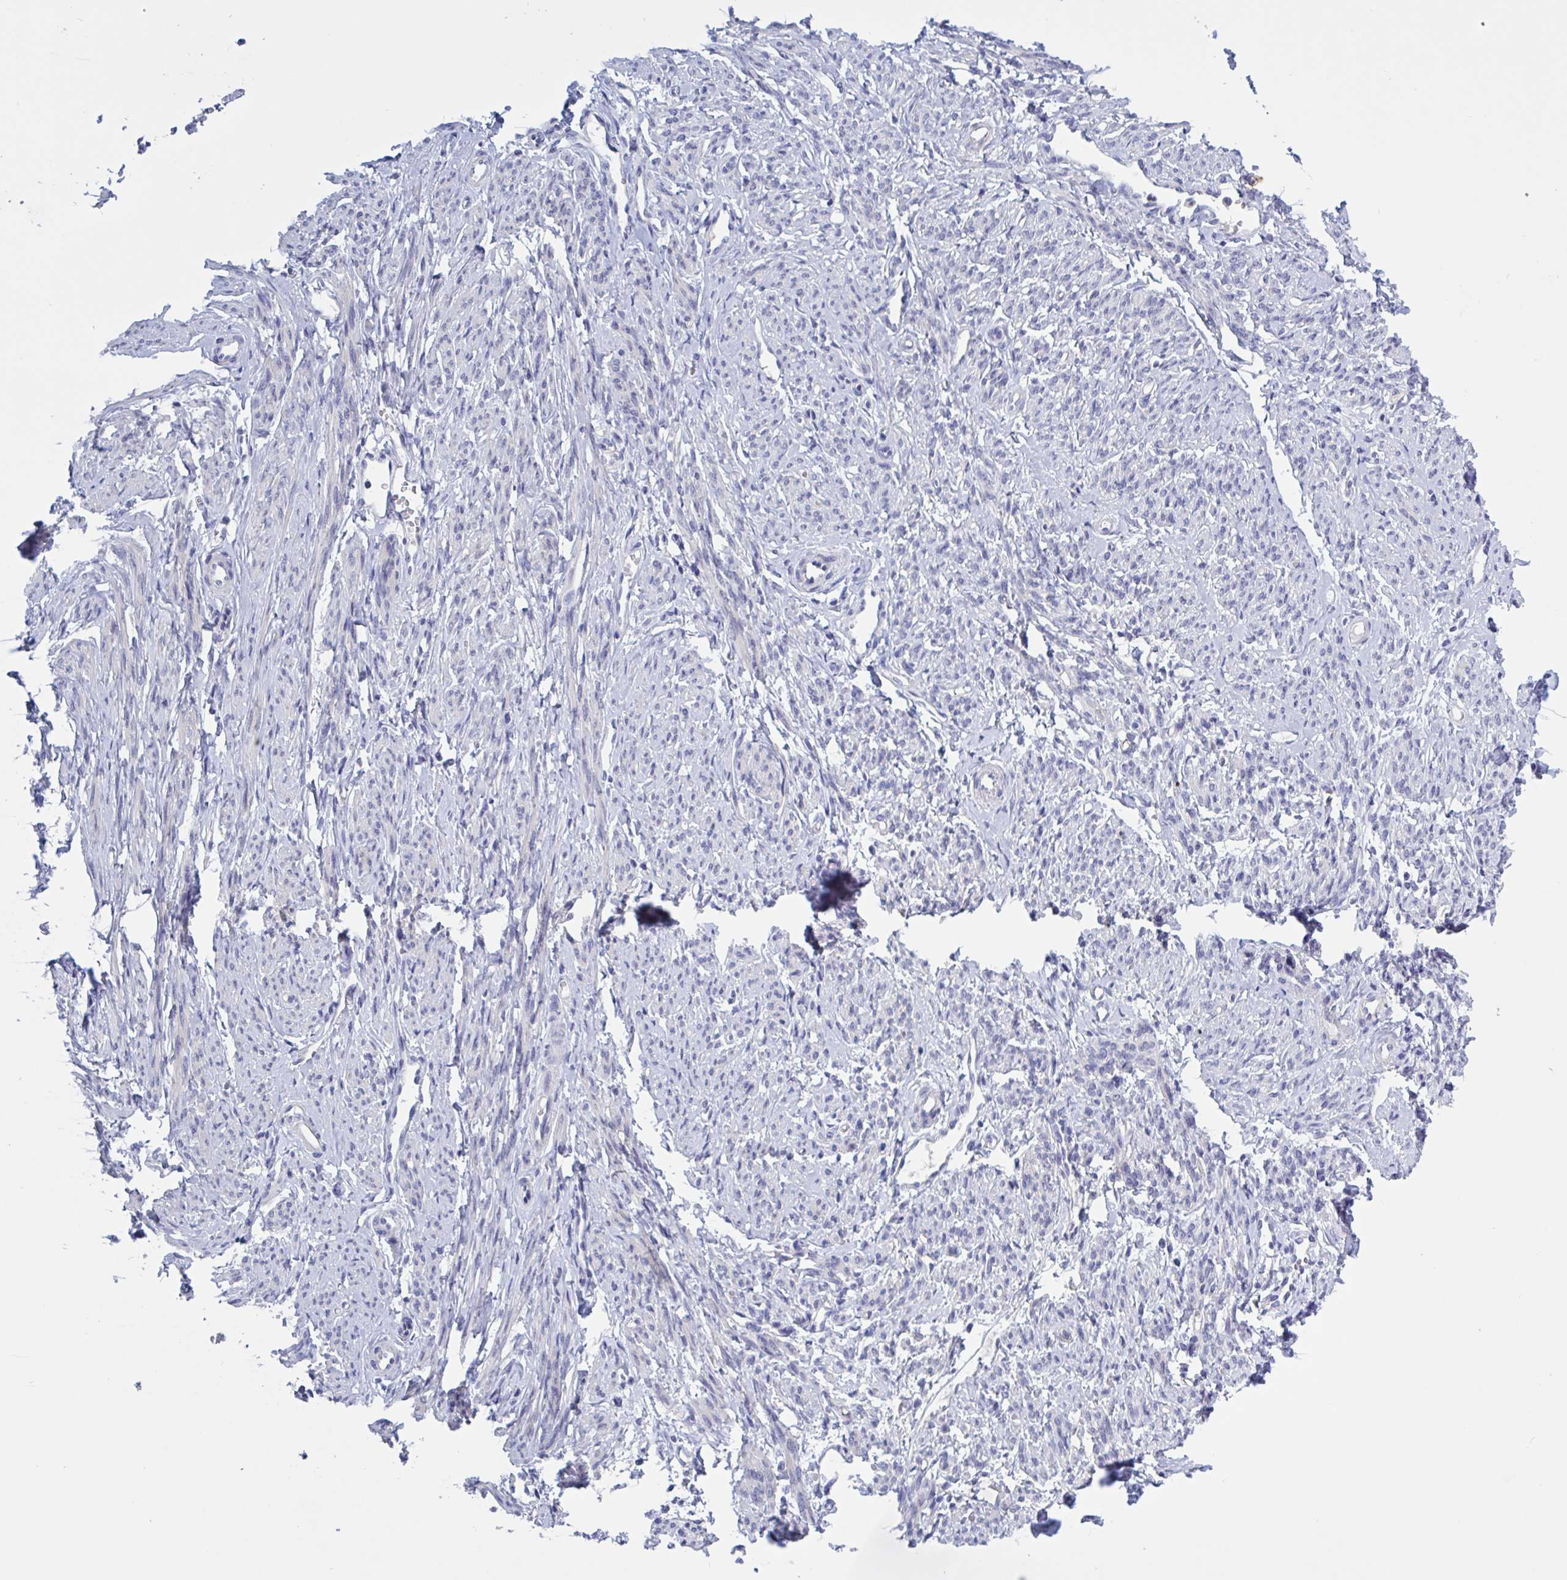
{"staining": {"intensity": "weak", "quantity": "25%-75%", "location": "cytoplasmic/membranous"}, "tissue": "smooth muscle", "cell_type": "Smooth muscle cells", "image_type": "normal", "snomed": [{"axis": "morphology", "description": "Normal tissue, NOS"}, {"axis": "topography", "description": "Smooth muscle"}], "caption": "Protein expression analysis of benign human smooth muscle reveals weak cytoplasmic/membranous expression in approximately 25%-75% of smooth muscle cells. (DAB IHC, brown staining for protein, blue staining for nuclei).", "gene": "ST14", "patient": {"sex": "female", "age": 65}}